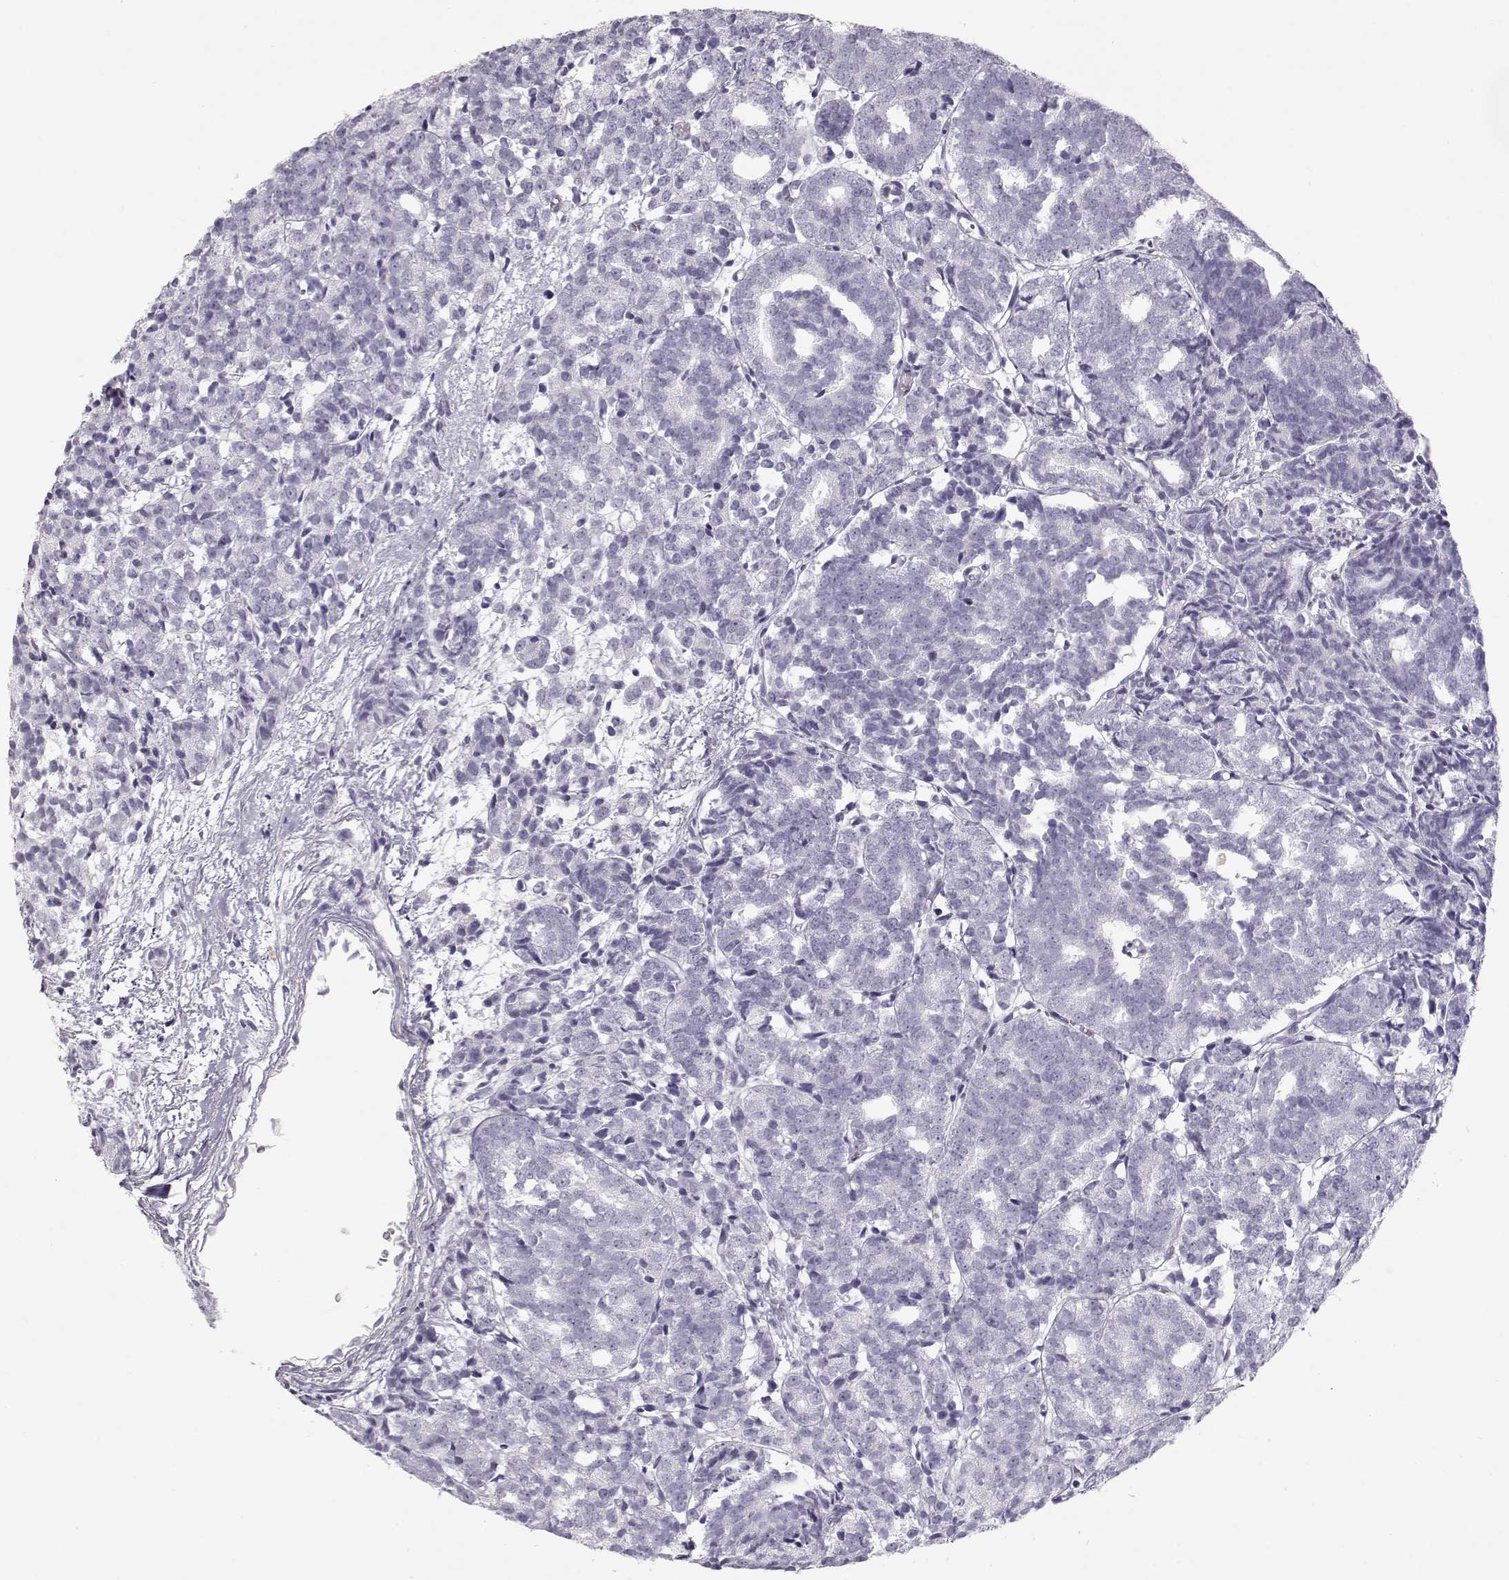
{"staining": {"intensity": "negative", "quantity": "none", "location": "none"}, "tissue": "prostate cancer", "cell_type": "Tumor cells", "image_type": "cancer", "snomed": [{"axis": "morphology", "description": "Adenocarcinoma, High grade"}, {"axis": "topography", "description": "Prostate"}], "caption": "IHC photomicrograph of human prostate cancer stained for a protein (brown), which displays no staining in tumor cells.", "gene": "MIP", "patient": {"sex": "male", "age": 53}}